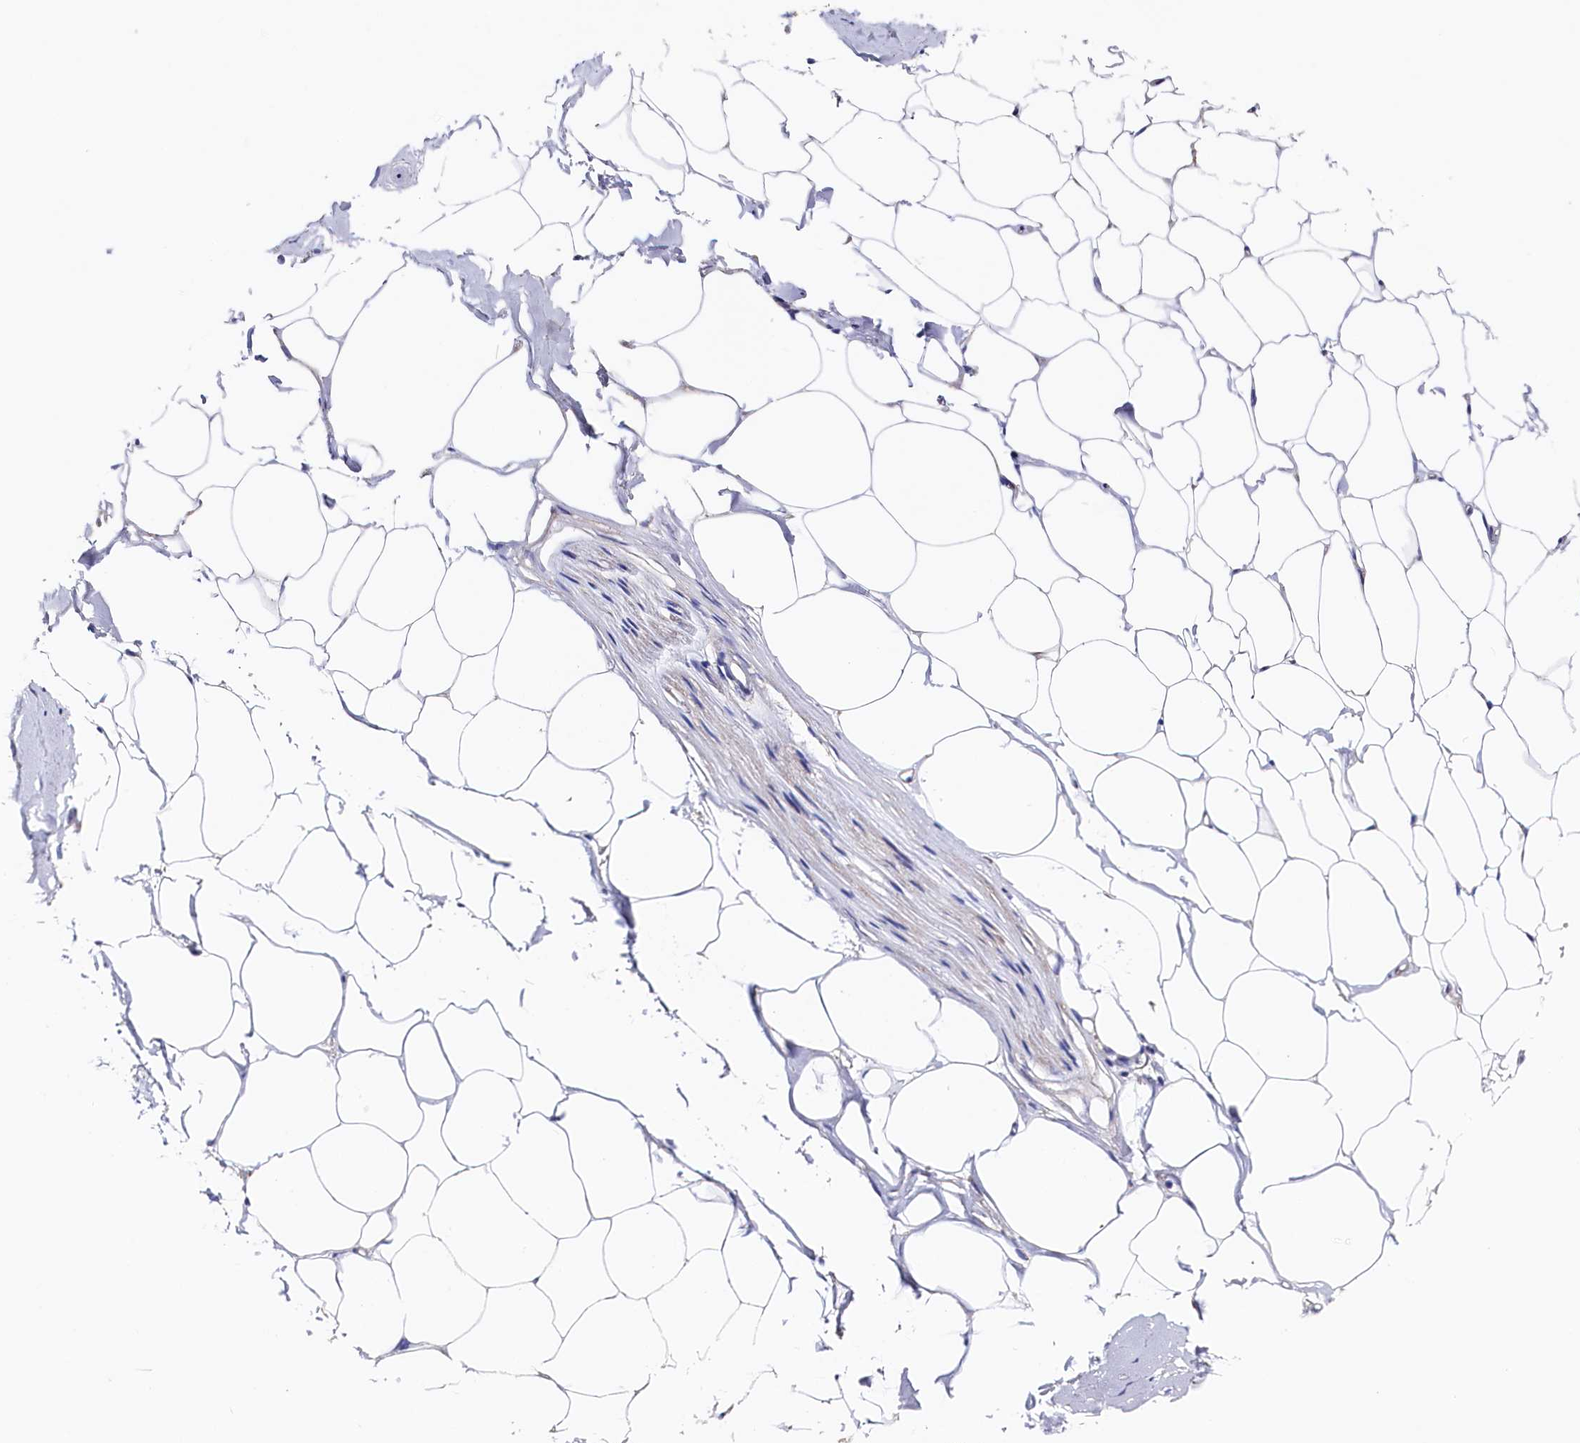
{"staining": {"intensity": "negative", "quantity": "none", "location": "none"}, "tissue": "adipose tissue", "cell_type": "Adipocytes", "image_type": "normal", "snomed": [{"axis": "morphology", "description": "Normal tissue, NOS"}, {"axis": "morphology", "description": "Adenocarcinoma, Low grade"}, {"axis": "topography", "description": "Prostate"}, {"axis": "topography", "description": "Peripheral nerve tissue"}], "caption": "Immunohistochemistry (IHC) of normal adipose tissue exhibits no expression in adipocytes. The staining was performed using DAB (3,3'-diaminobenzidine) to visualize the protein expression in brown, while the nuclei were stained in blue with hematoxylin (Magnification: 20x).", "gene": "WNT8A", "patient": {"sex": "male", "age": 63}}